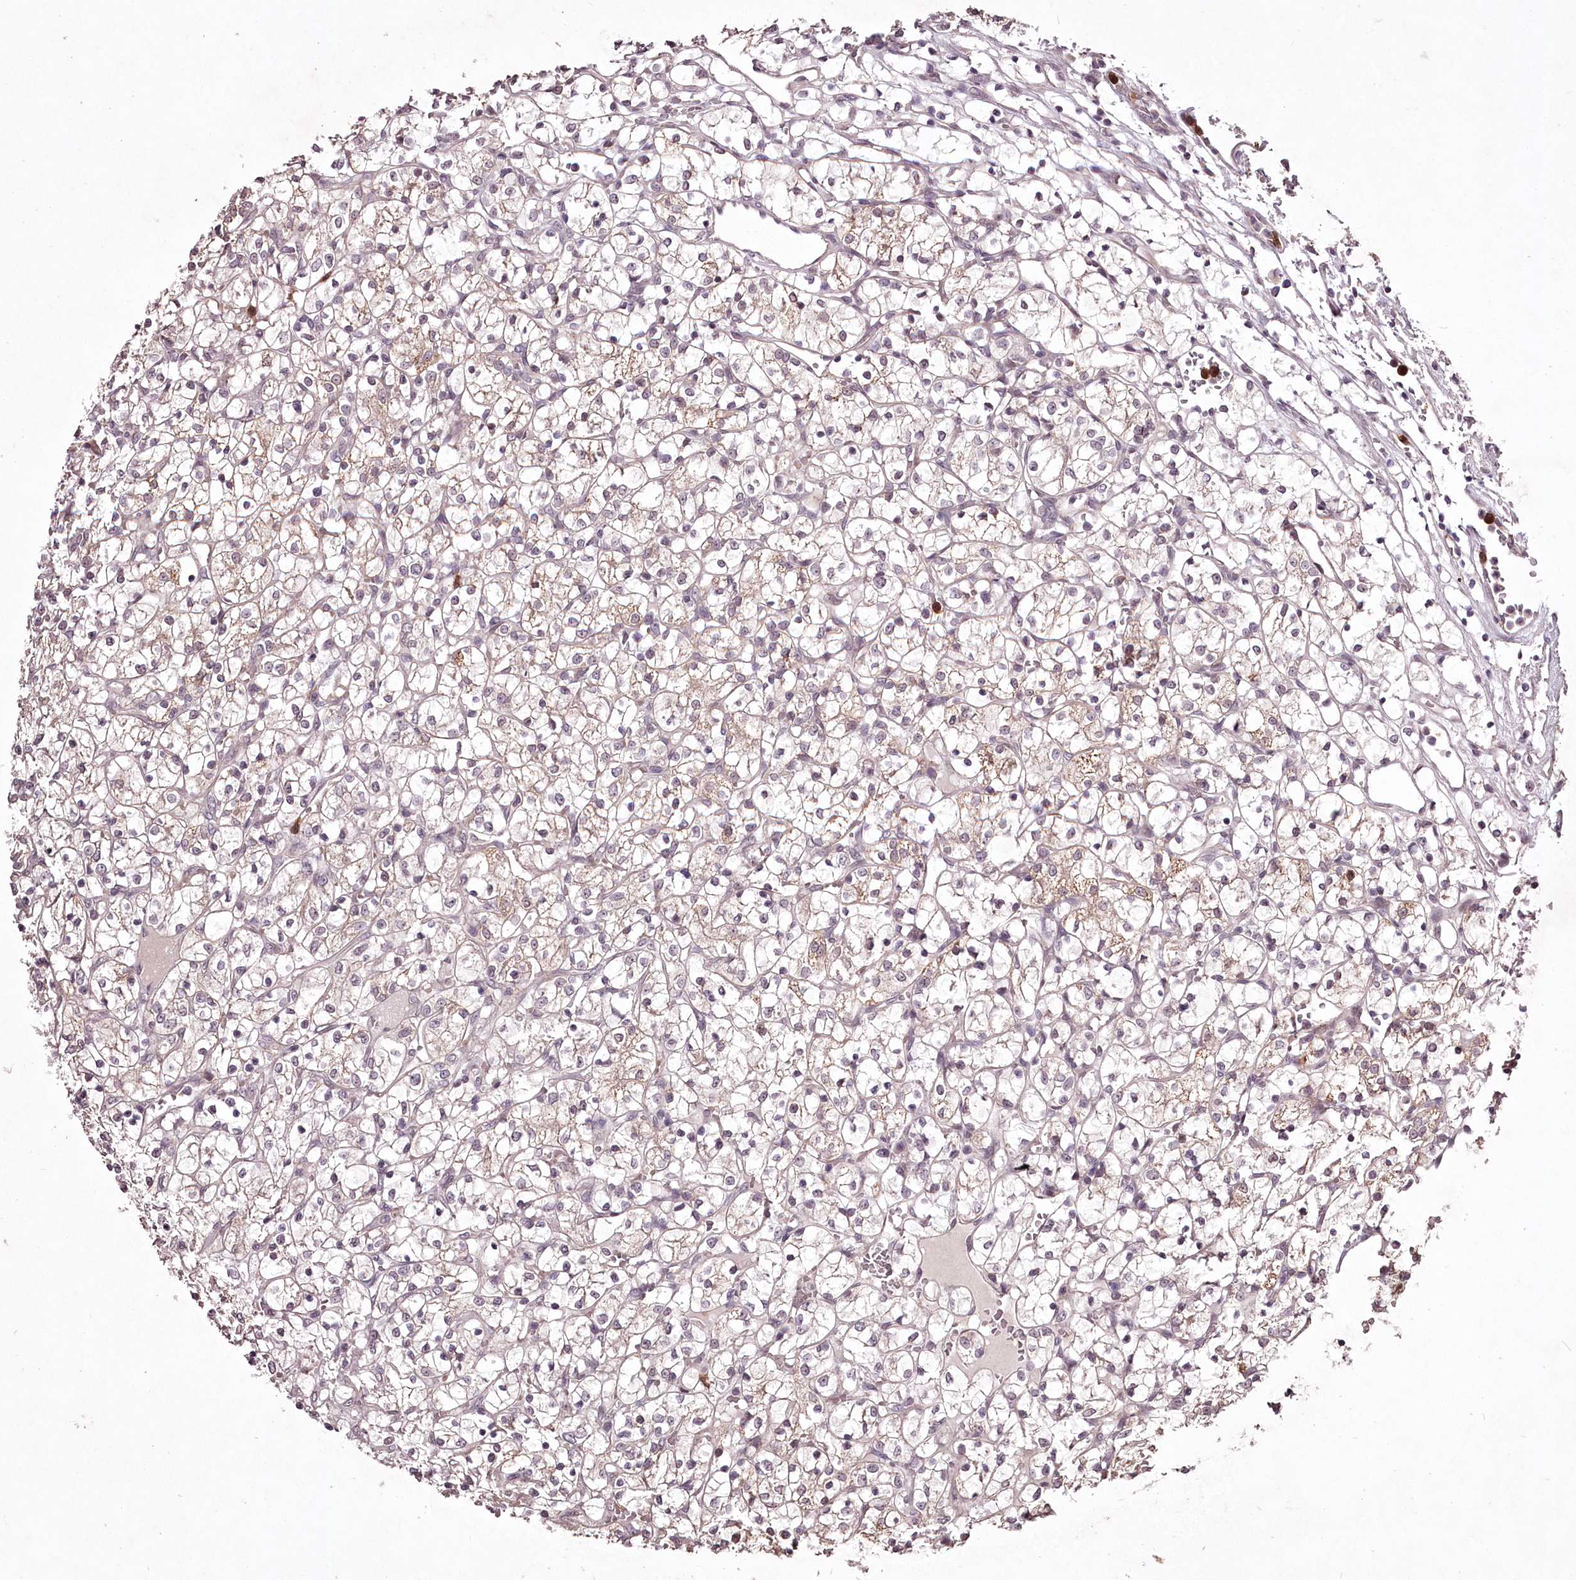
{"staining": {"intensity": "weak", "quantity": "25%-75%", "location": "cytoplasmic/membranous"}, "tissue": "renal cancer", "cell_type": "Tumor cells", "image_type": "cancer", "snomed": [{"axis": "morphology", "description": "Adenocarcinoma, NOS"}, {"axis": "topography", "description": "Kidney"}], "caption": "Renal cancer (adenocarcinoma) stained for a protein reveals weak cytoplasmic/membranous positivity in tumor cells.", "gene": "ADRA1D", "patient": {"sex": "female", "age": 69}}